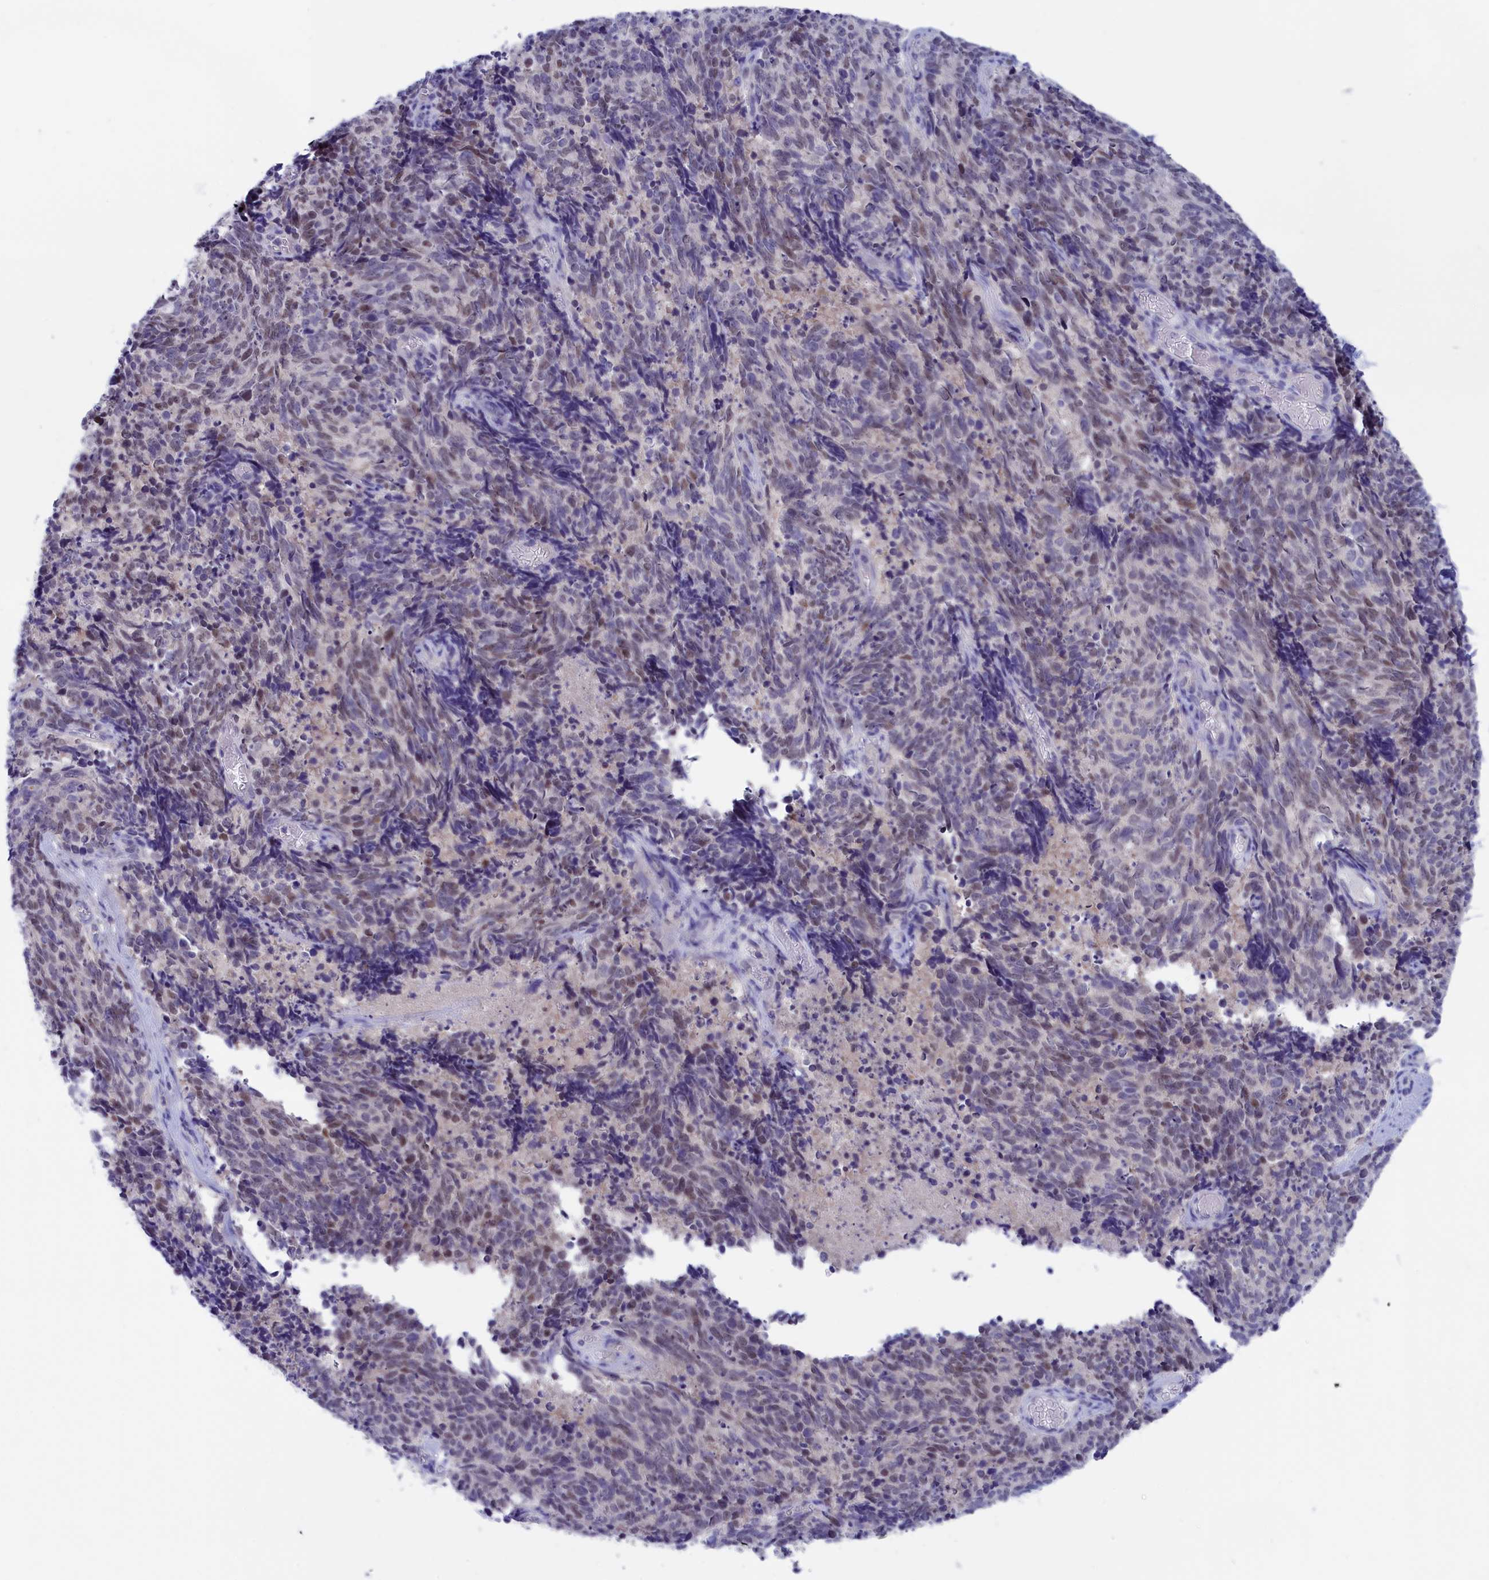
{"staining": {"intensity": "weak", "quantity": "25%-75%", "location": "nuclear"}, "tissue": "cervical cancer", "cell_type": "Tumor cells", "image_type": "cancer", "snomed": [{"axis": "morphology", "description": "Squamous cell carcinoma, NOS"}, {"axis": "topography", "description": "Cervix"}], "caption": "The immunohistochemical stain labels weak nuclear positivity in tumor cells of cervical squamous cell carcinoma tissue. The protein is stained brown, and the nuclei are stained in blue (DAB IHC with brightfield microscopy, high magnification).", "gene": "VPS35L", "patient": {"sex": "female", "age": 29}}